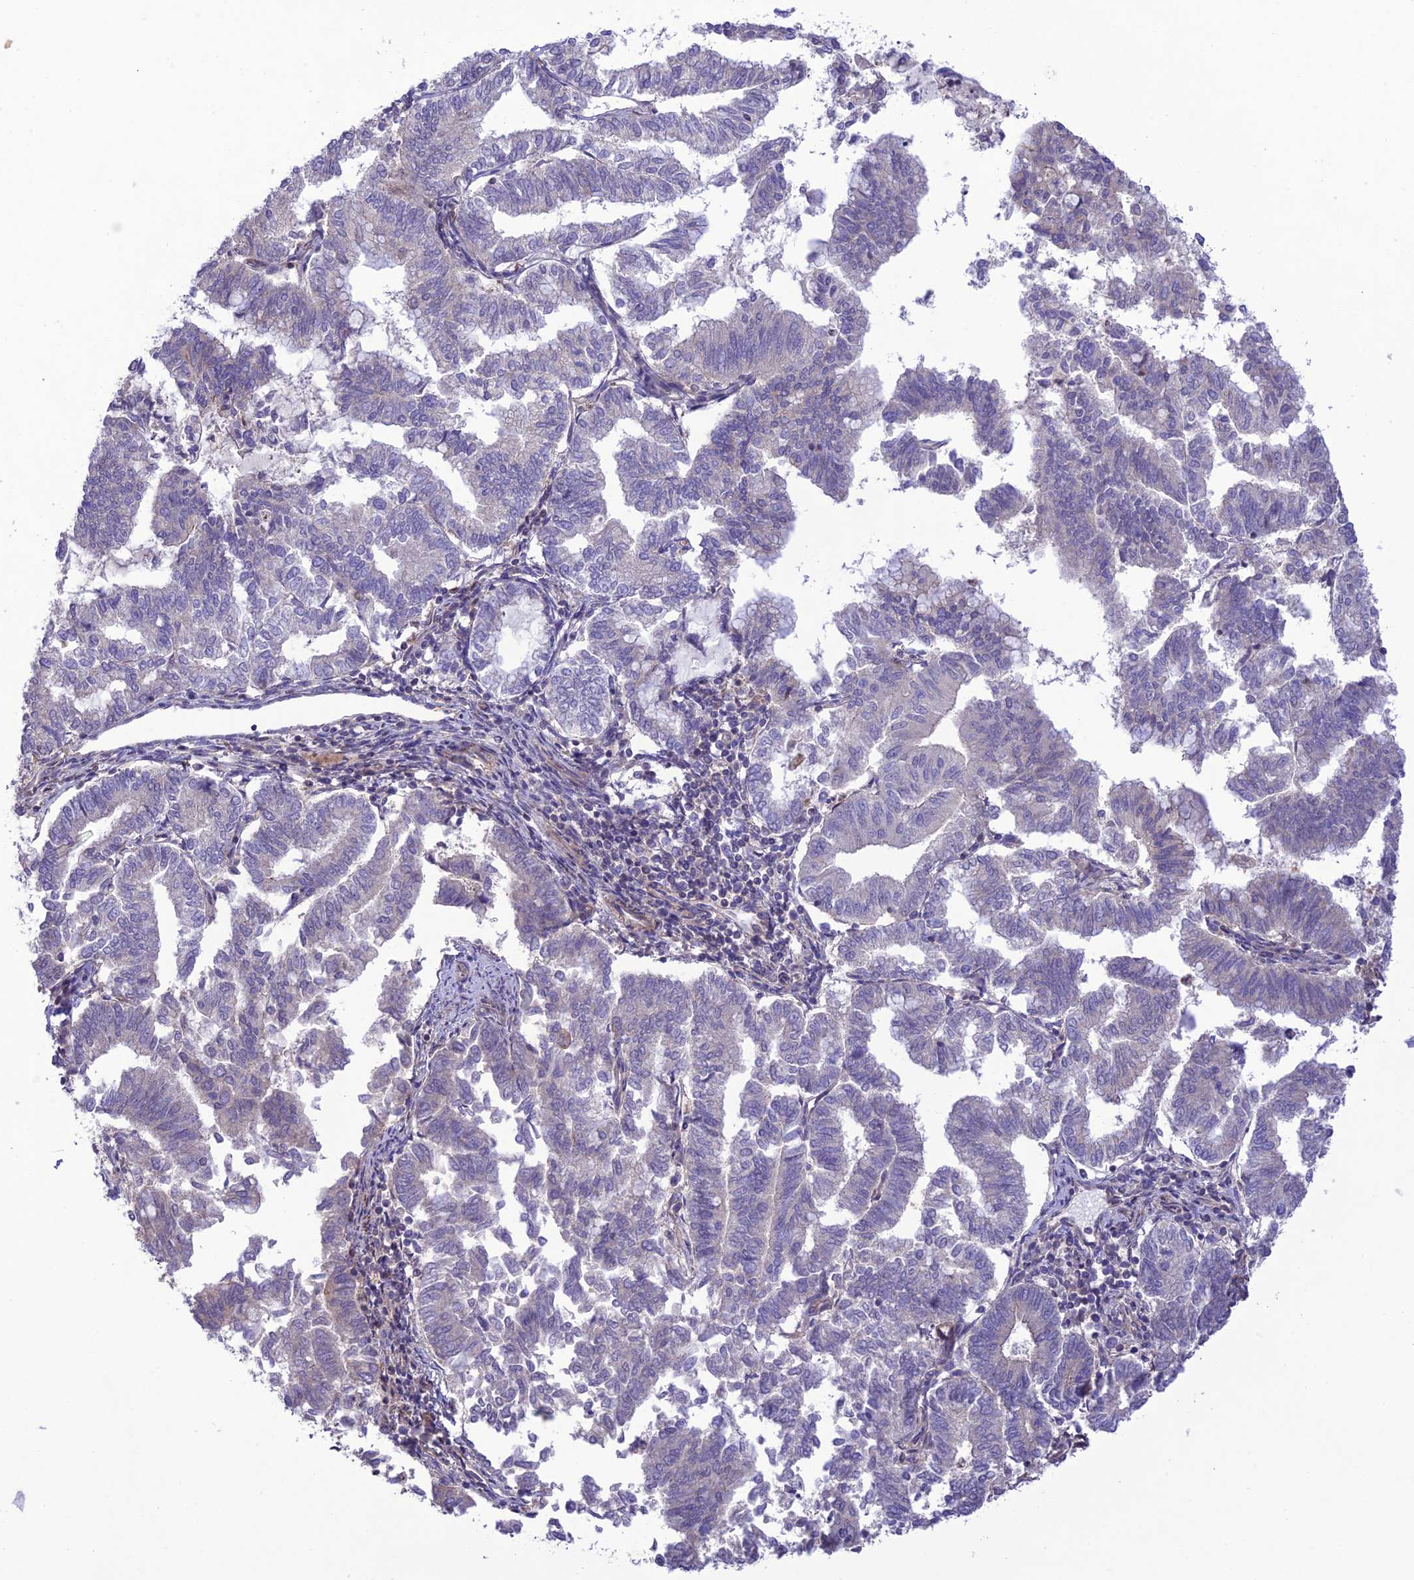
{"staining": {"intensity": "negative", "quantity": "none", "location": "none"}, "tissue": "endometrial cancer", "cell_type": "Tumor cells", "image_type": "cancer", "snomed": [{"axis": "morphology", "description": "Adenocarcinoma, NOS"}, {"axis": "topography", "description": "Endometrium"}], "caption": "IHC image of neoplastic tissue: adenocarcinoma (endometrial) stained with DAB (3,3'-diaminobenzidine) shows no significant protein staining in tumor cells. The staining was performed using DAB (3,3'-diaminobenzidine) to visualize the protein expression in brown, while the nuclei were stained in blue with hematoxylin (Magnification: 20x).", "gene": "FCHSD1", "patient": {"sex": "female", "age": 79}}